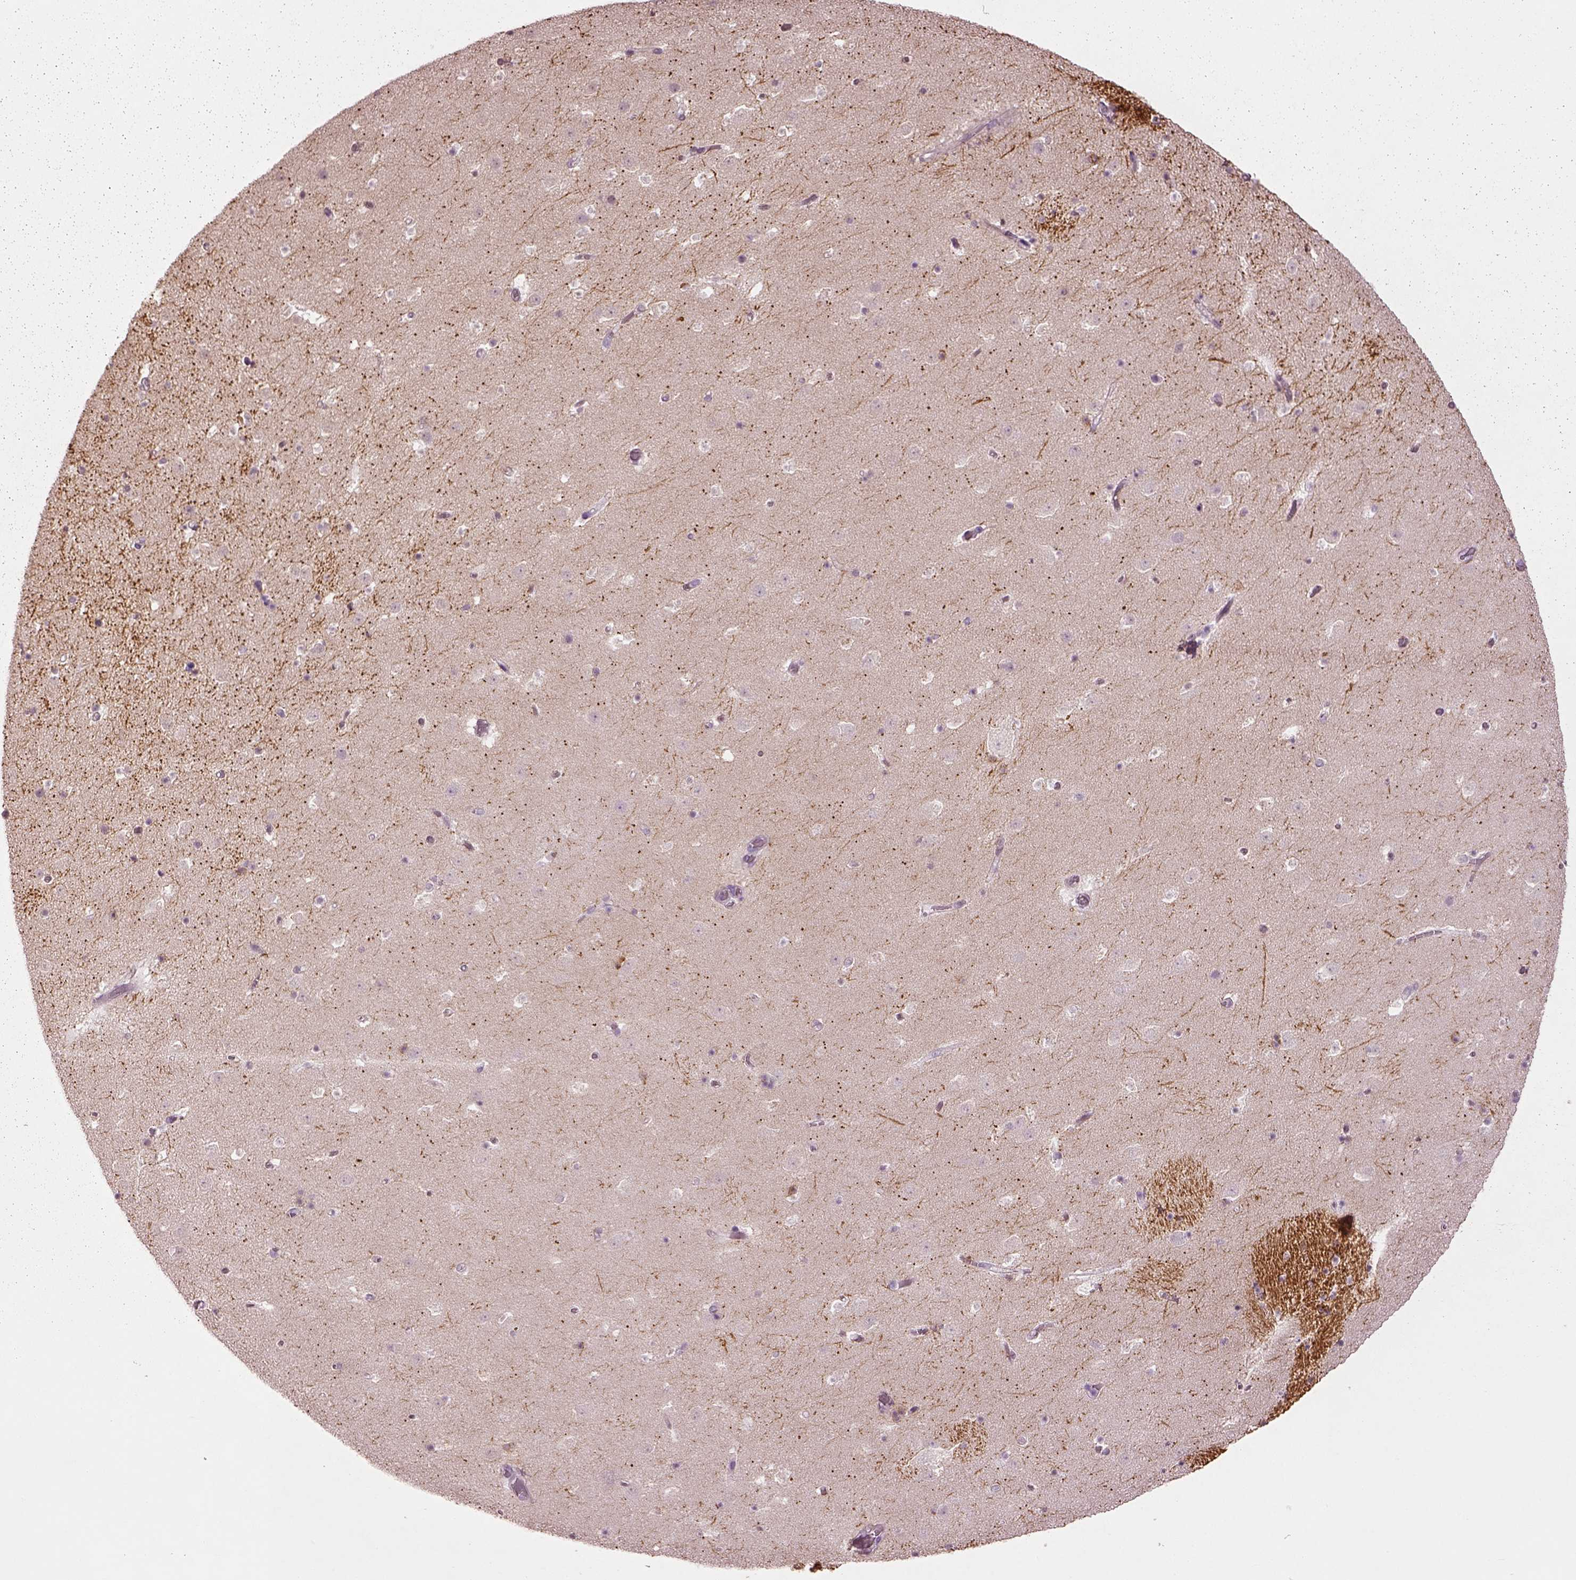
{"staining": {"intensity": "negative", "quantity": "none", "location": "none"}, "tissue": "caudate", "cell_type": "Glial cells", "image_type": "normal", "snomed": [{"axis": "morphology", "description": "Normal tissue, NOS"}, {"axis": "topography", "description": "Lateral ventricle wall"}], "caption": "This image is of unremarkable caudate stained with IHC to label a protein in brown with the nuclei are counter-stained blue. There is no staining in glial cells.", "gene": "KCNIP3", "patient": {"sex": "female", "age": 42}}